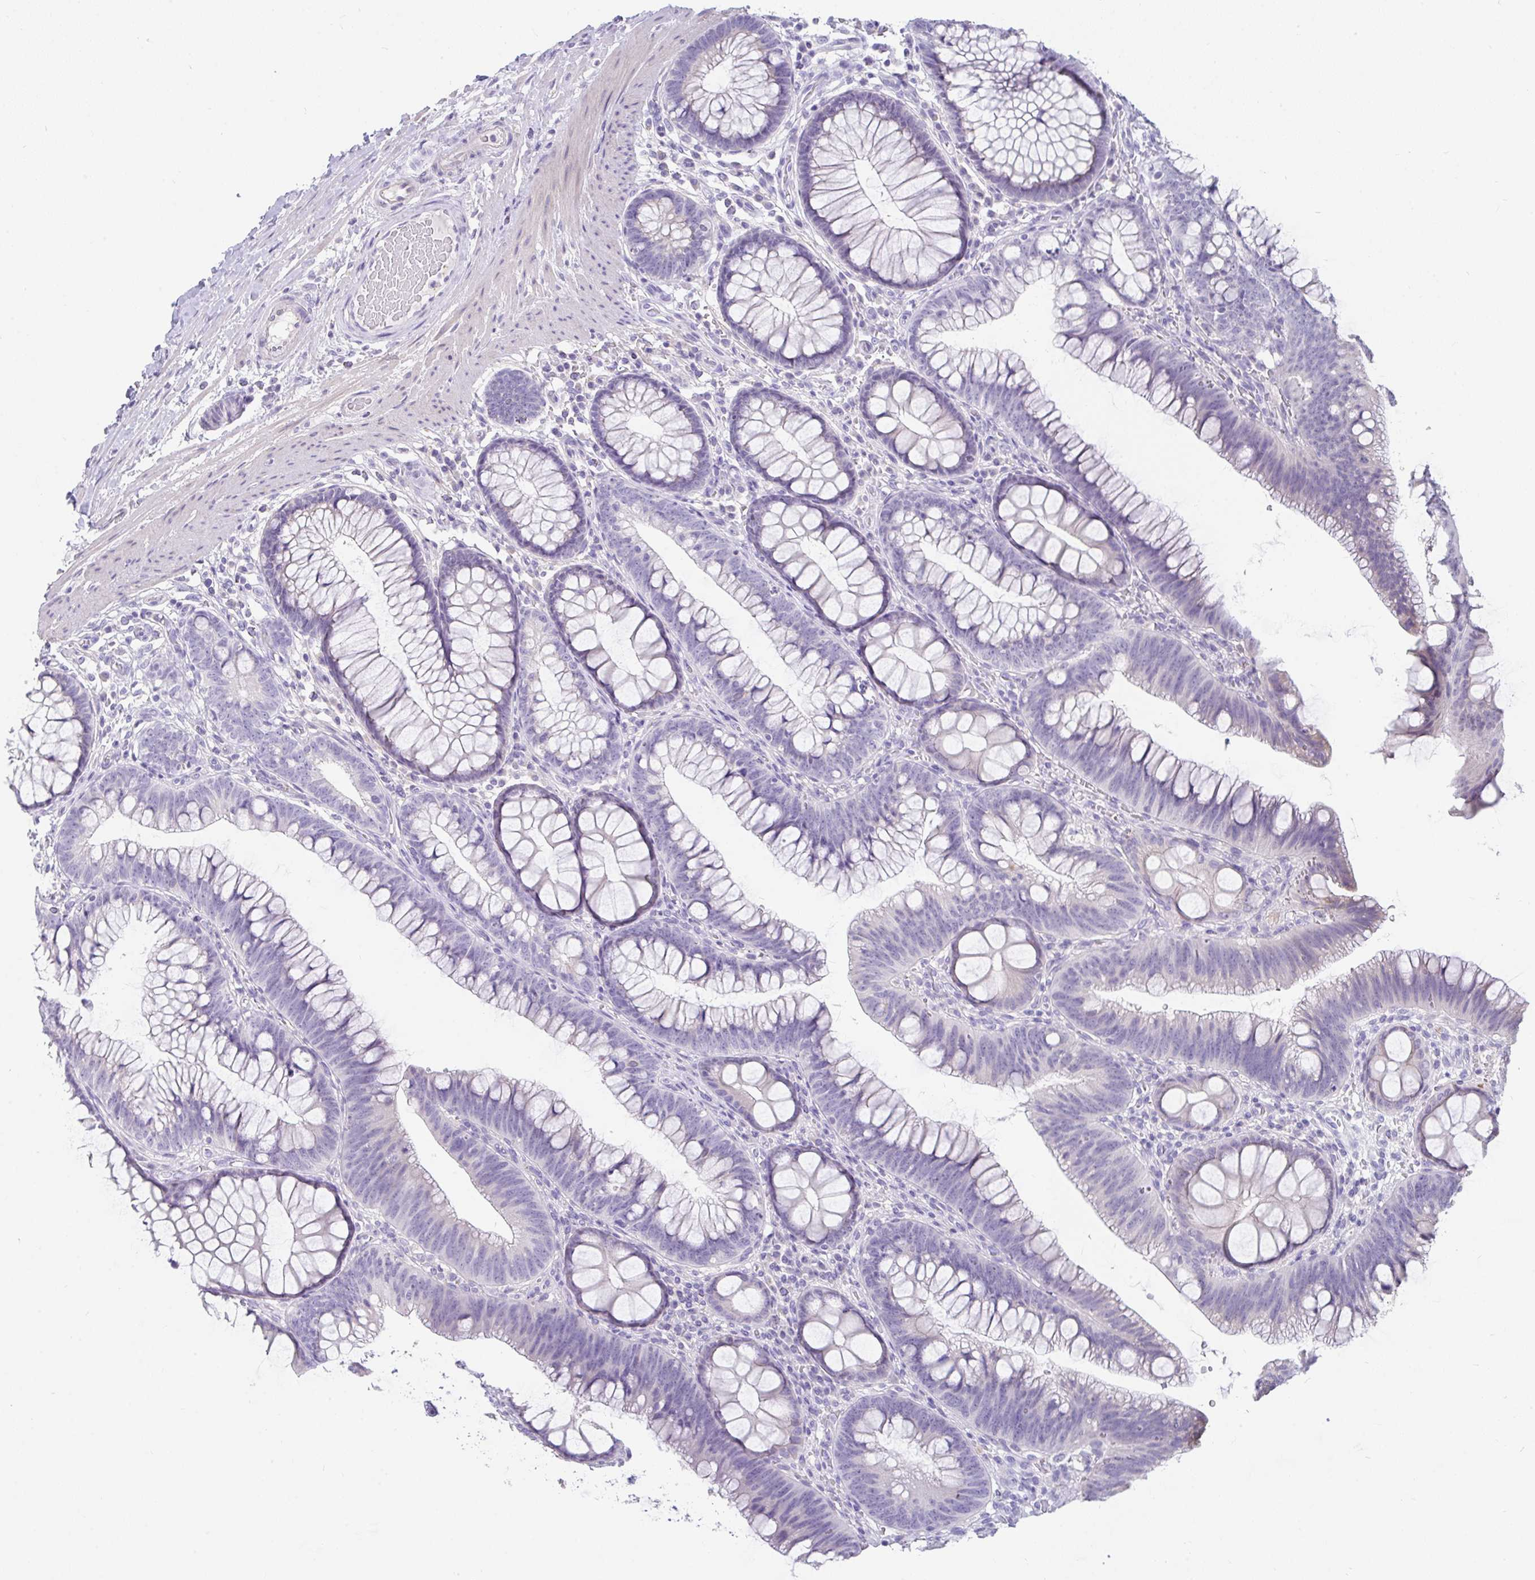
{"staining": {"intensity": "negative", "quantity": "none", "location": "none"}, "tissue": "colon", "cell_type": "Endothelial cells", "image_type": "normal", "snomed": [{"axis": "morphology", "description": "Normal tissue, NOS"}, {"axis": "morphology", "description": "Adenoma, NOS"}, {"axis": "topography", "description": "Soft tissue"}, {"axis": "topography", "description": "Colon"}], "caption": "Colon stained for a protein using IHC exhibits no expression endothelial cells.", "gene": "INTS5", "patient": {"sex": "male", "age": 47}}